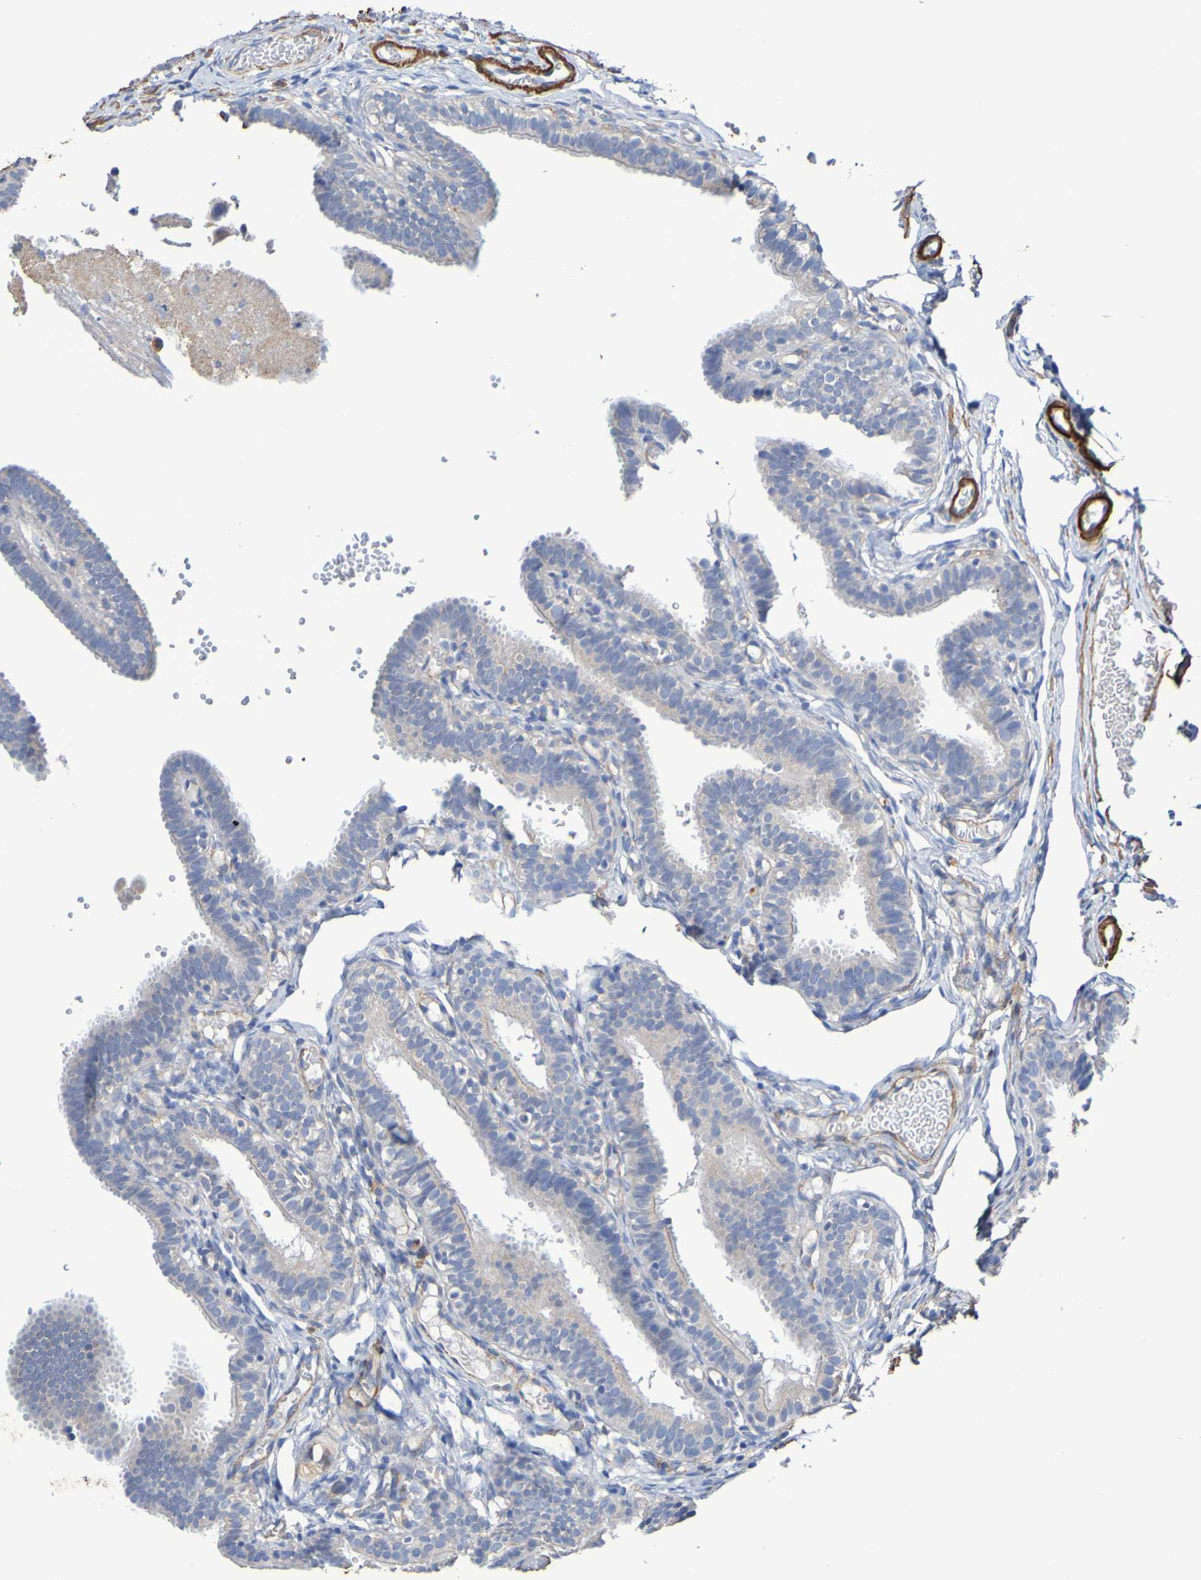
{"staining": {"intensity": "weak", "quantity": "25%-75%", "location": "cytoplasmic/membranous"}, "tissue": "fallopian tube", "cell_type": "Glandular cells", "image_type": "normal", "snomed": [{"axis": "morphology", "description": "Normal tissue, NOS"}, {"axis": "topography", "description": "Fallopian tube"}, {"axis": "topography", "description": "Placenta"}], "caption": "Immunohistochemical staining of normal human fallopian tube demonstrates low levels of weak cytoplasmic/membranous expression in approximately 25%-75% of glandular cells. Using DAB (brown) and hematoxylin (blue) stains, captured at high magnification using brightfield microscopy.", "gene": "SRPRB", "patient": {"sex": "female", "age": 34}}